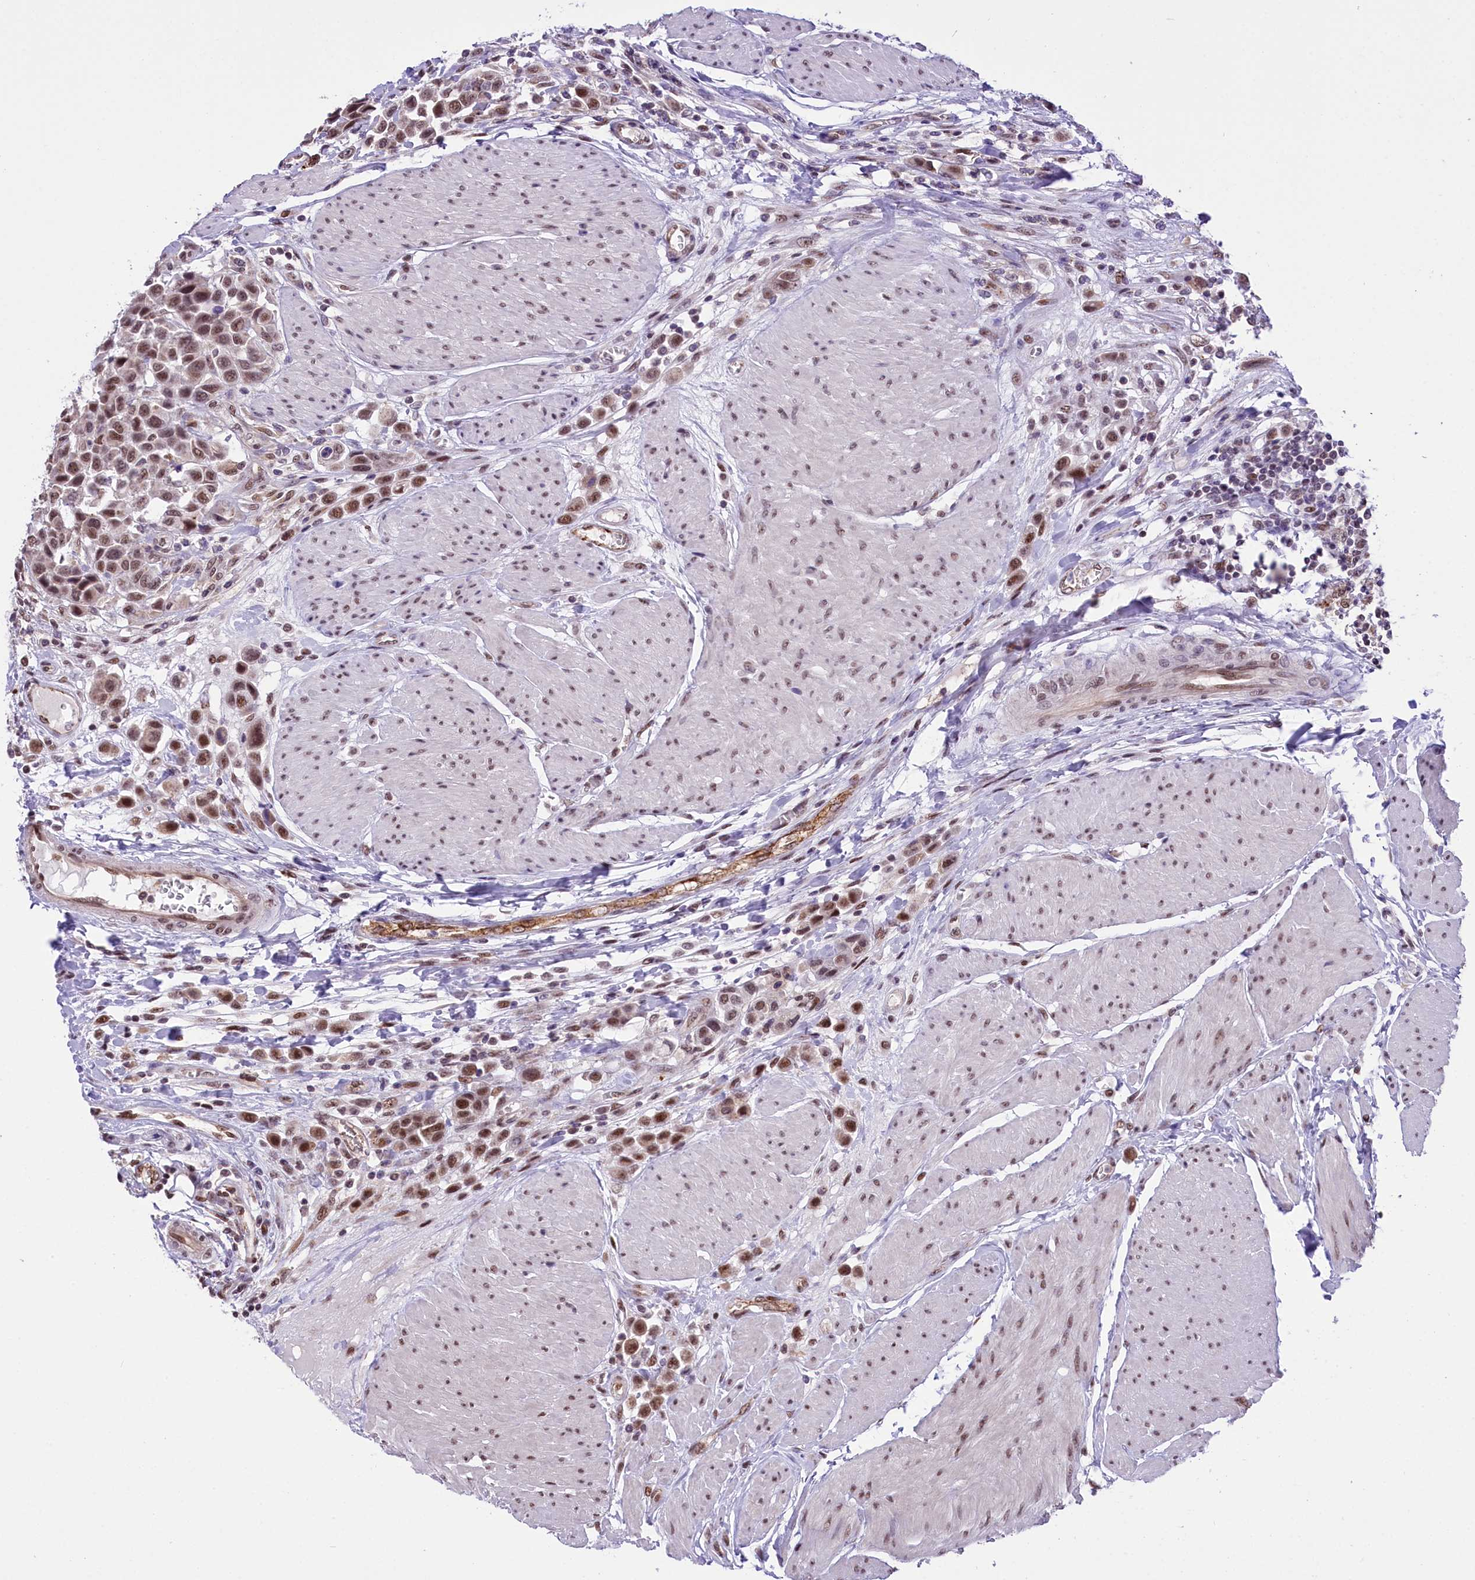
{"staining": {"intensity": "moderate", "quantity": ">75%", "location": "nuclear"}, "tissue": "urothelial cancer", "cell_type": "Tumor cells", "image_type": "cancer", "snomed": [{"axis": "morphology", "description": "Urothelial carcinoma, High grade"}, {"axis": "topography", "description": "Urinary bladder"}], "caption": "Urothelial carcinoma (high-grade) was stained to show a protein in brown. There is medium levels of moderate nuclear positivity in about >75% of tumor cells.", "gene": "MRPL54", "patient": {"sex": "male", "age": 50}}